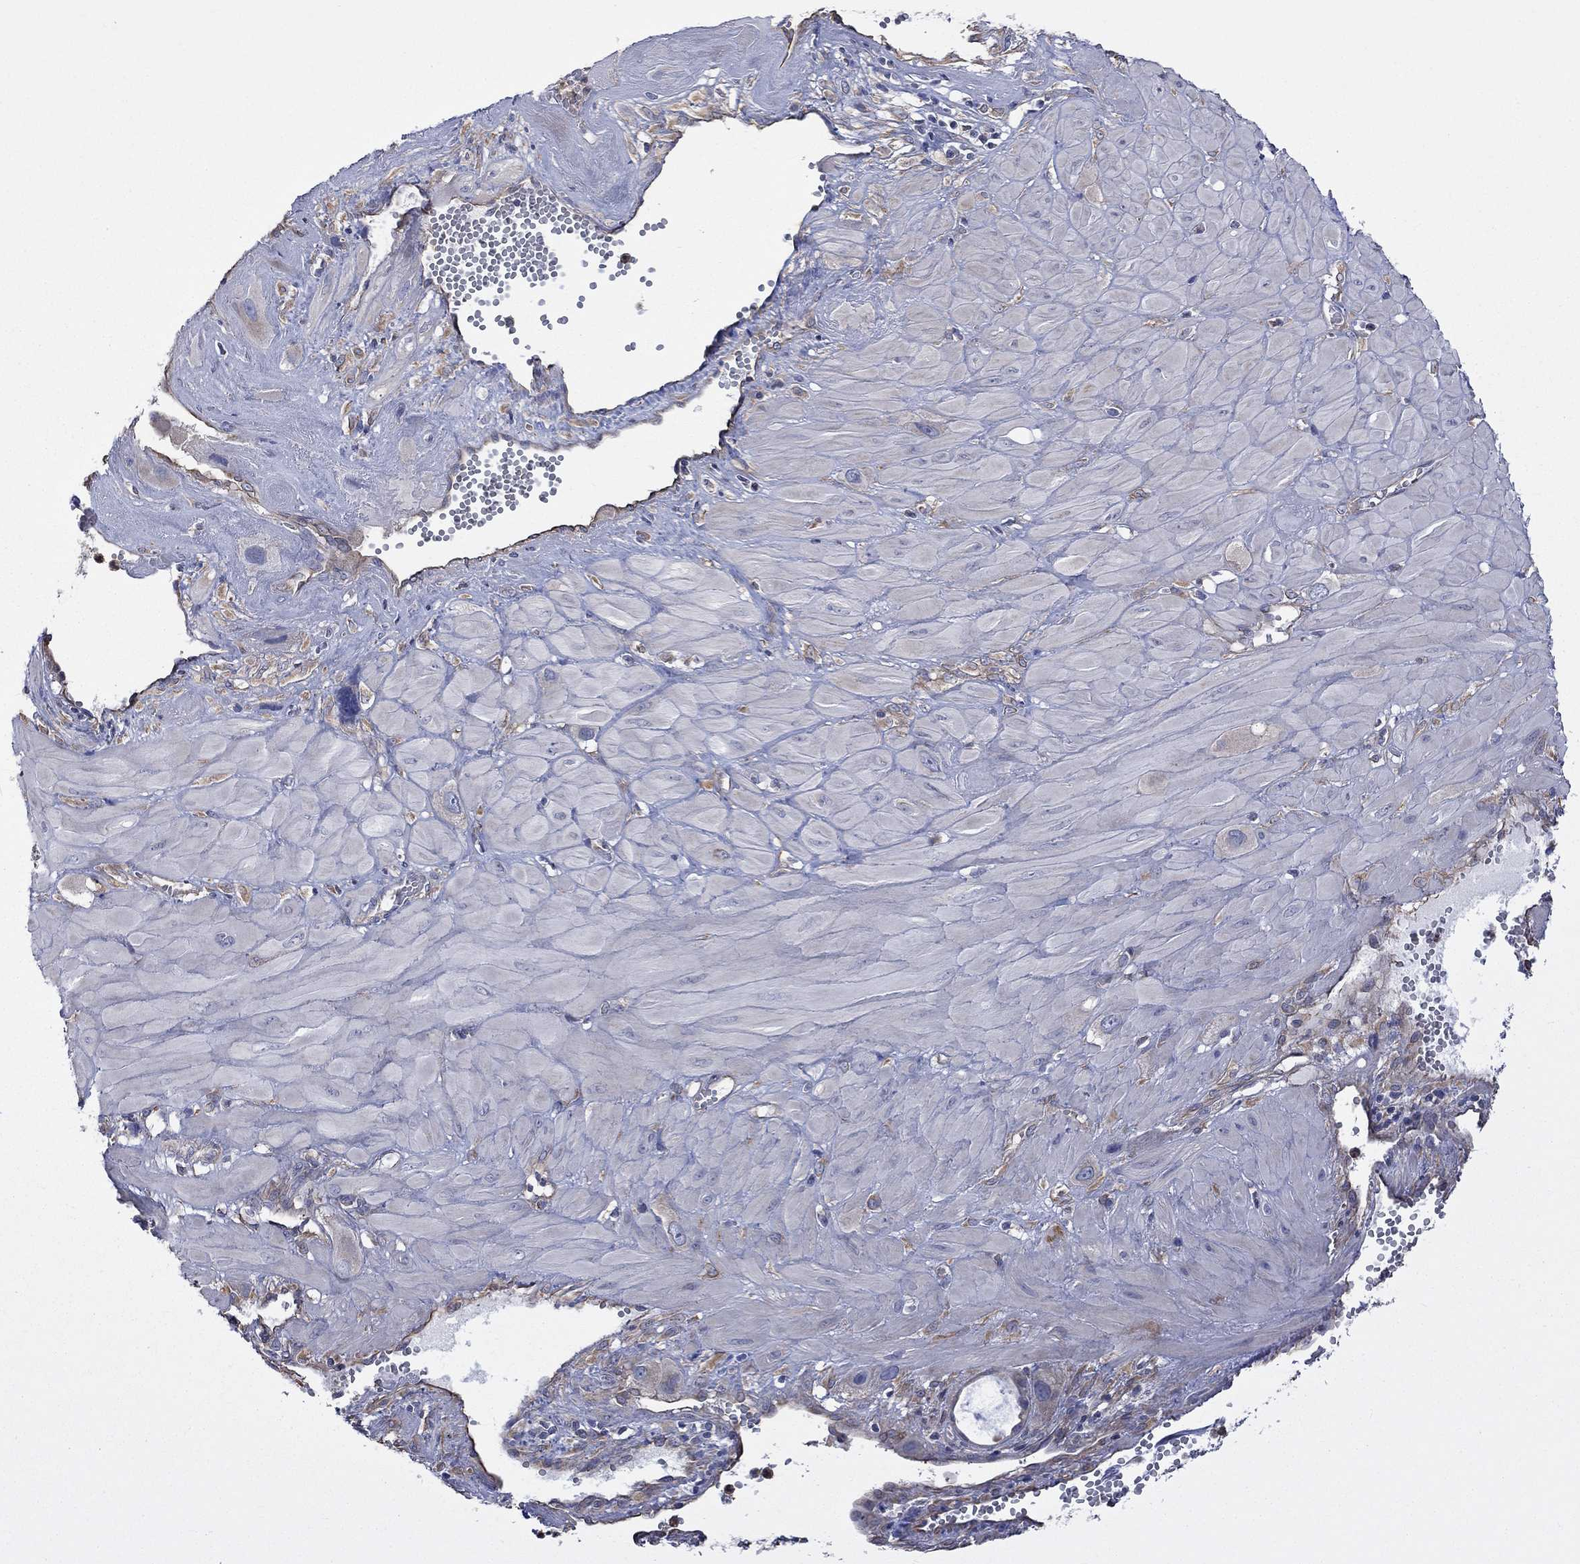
{"staining": {"intensity": "weak", "quantity": "25%-75%", "location": "cytoplasmic/membranous"}, "tissue": "cervical cancer", "cell_type": "Tumor cells", "image_type": "cancer", "snomed": [{"axis": "morphology", "description": "Squamous cell carcinoma, NOS"}, {"axis": "topography", "description": "Cervix"}], "caption": "DAB immunohistochemical staining of cervical squamous cell carcinoma demonstrates weak cytoplasmic/membranous protein positivity in approximately 25%-75% of tumor cells.", "gene": "CAMKK2", "patient": {"sex": "female", "age": 34}}